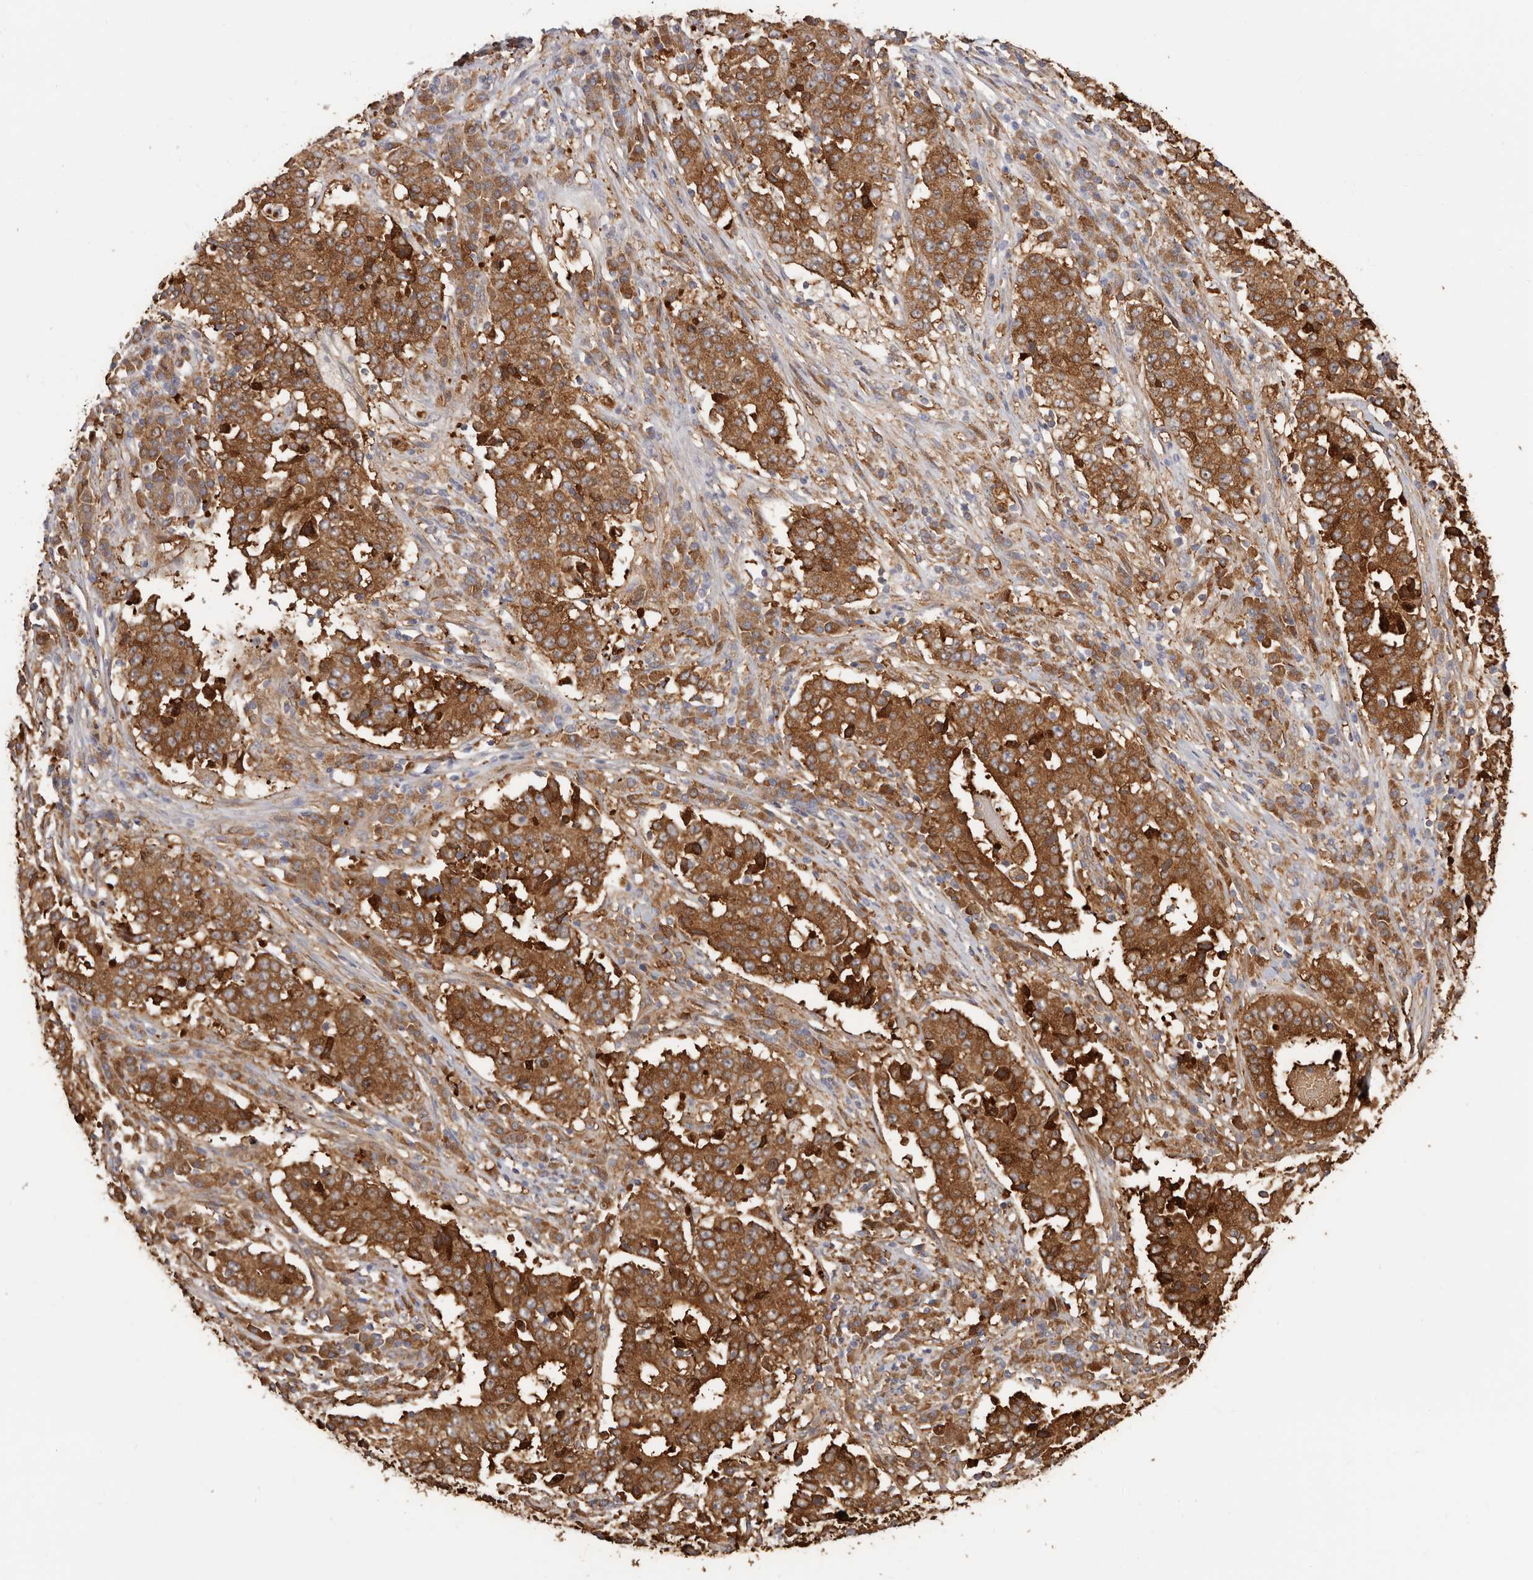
{"staining": {"intensity": "moderate", "quantity": ">75%", "location": "cytoplasmic/membranous"}, "tissue": "stomach cancer", "cell_type": "Tumor cells", "image_type": "cancer", "snomed": [{"axis": "morphology", "description": "Adenocarcinoma, NOS"}, {"axis": "topography", "description": "Stomach"}], "caption": "Adenocarcinoma (stomach) stained with a protein marker reveals moderate staining in tumor cells.", "gene": "LAP3", "patient": {"sex": "male", "age": 59}}